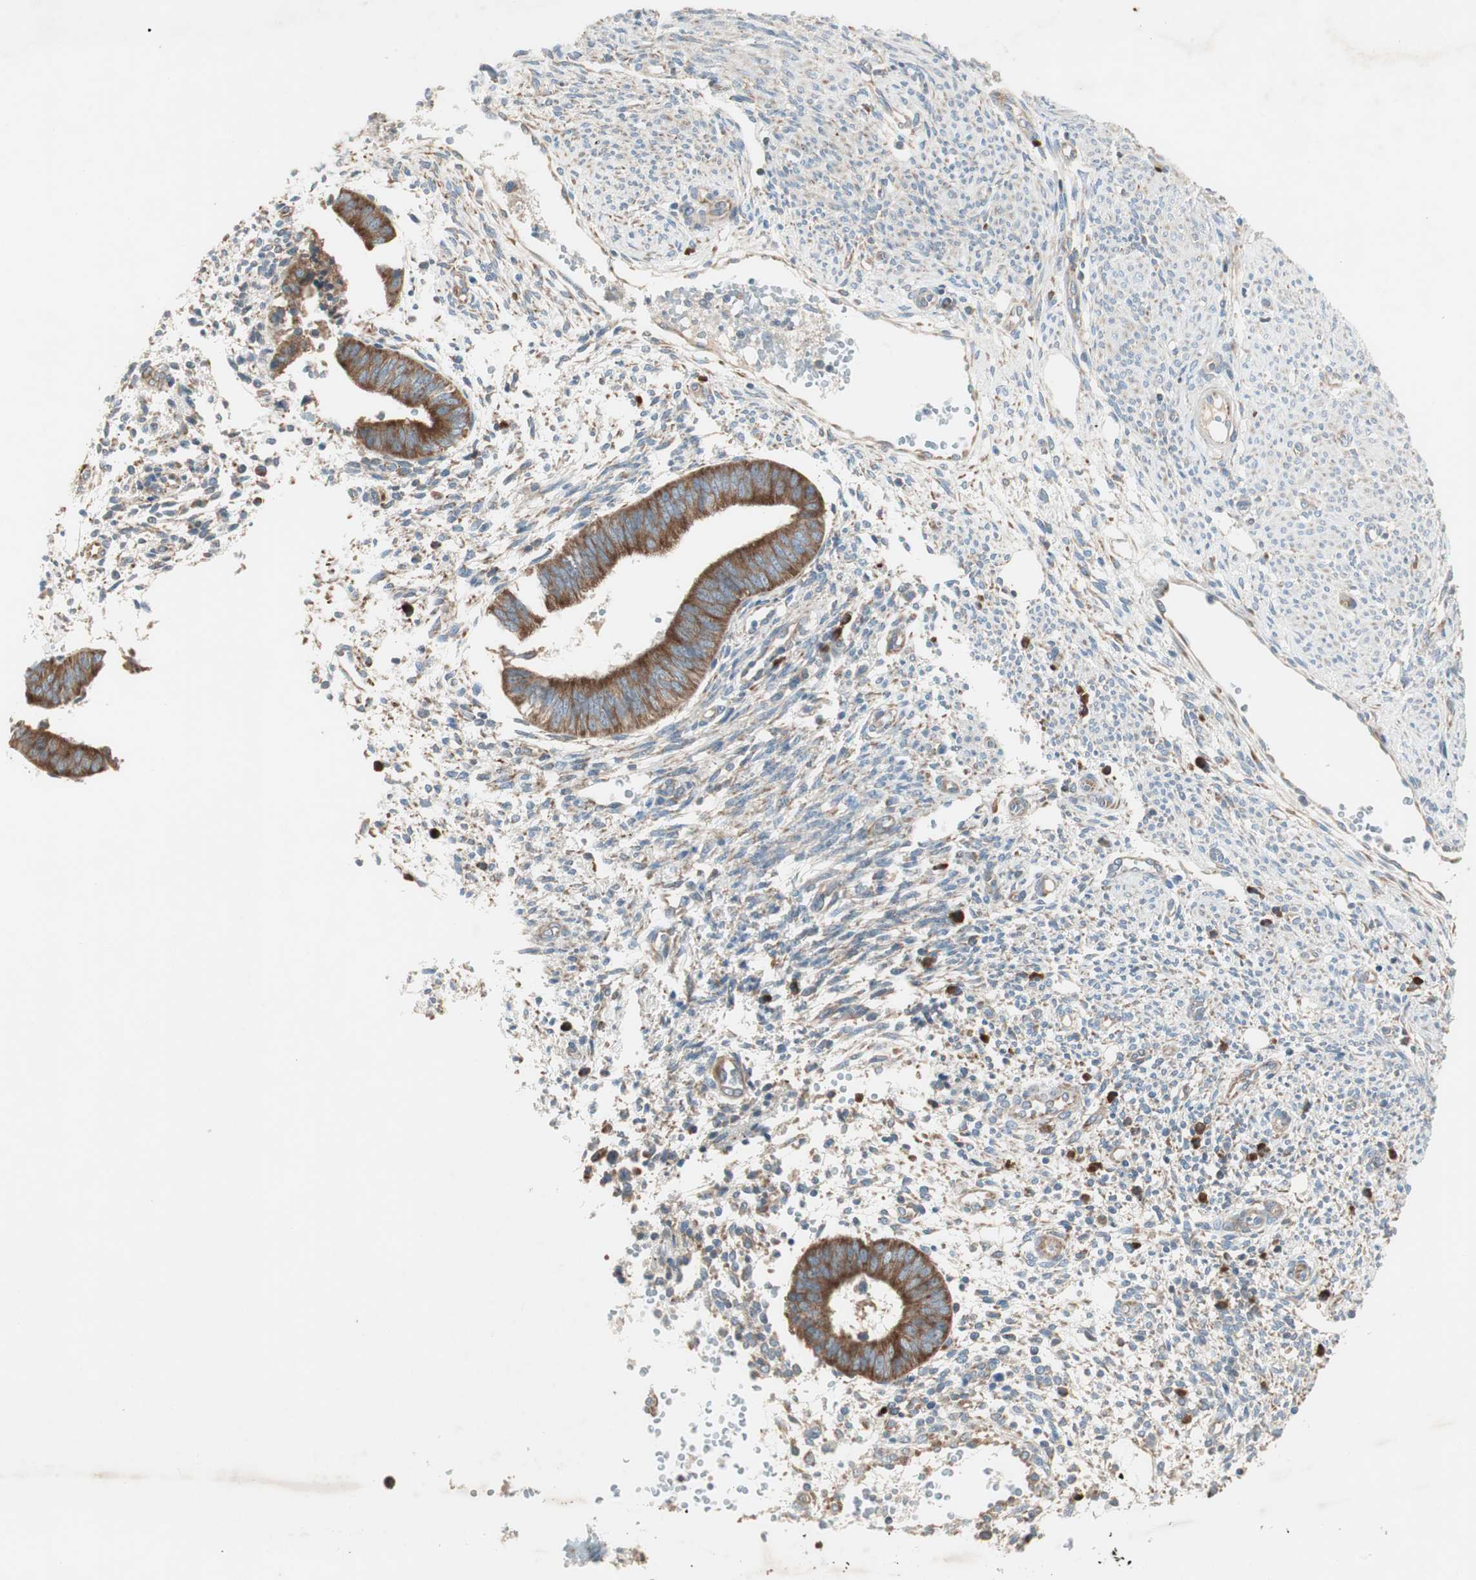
{"staining": {"intensity": "weak", "quantity": ">75%", "location": "cytoplasmic/membranous"}, "tissue": "endometrium", "cell_type": "Cells in endometrial stroma", "image_type": "normal", "snomed": [{"axis": "morphology", "description": "Normal tissue, NOS"}, {"axis": "topography", "description": "Endometrium"}], "caption": "Cells in endometrial stroma show low levels of weak cytoplasmic/membranous positivity in approximately >75% of cells in benign human endometrium.", "gene": "RPL23", "patient": {"sex": "female", "age": 35}}